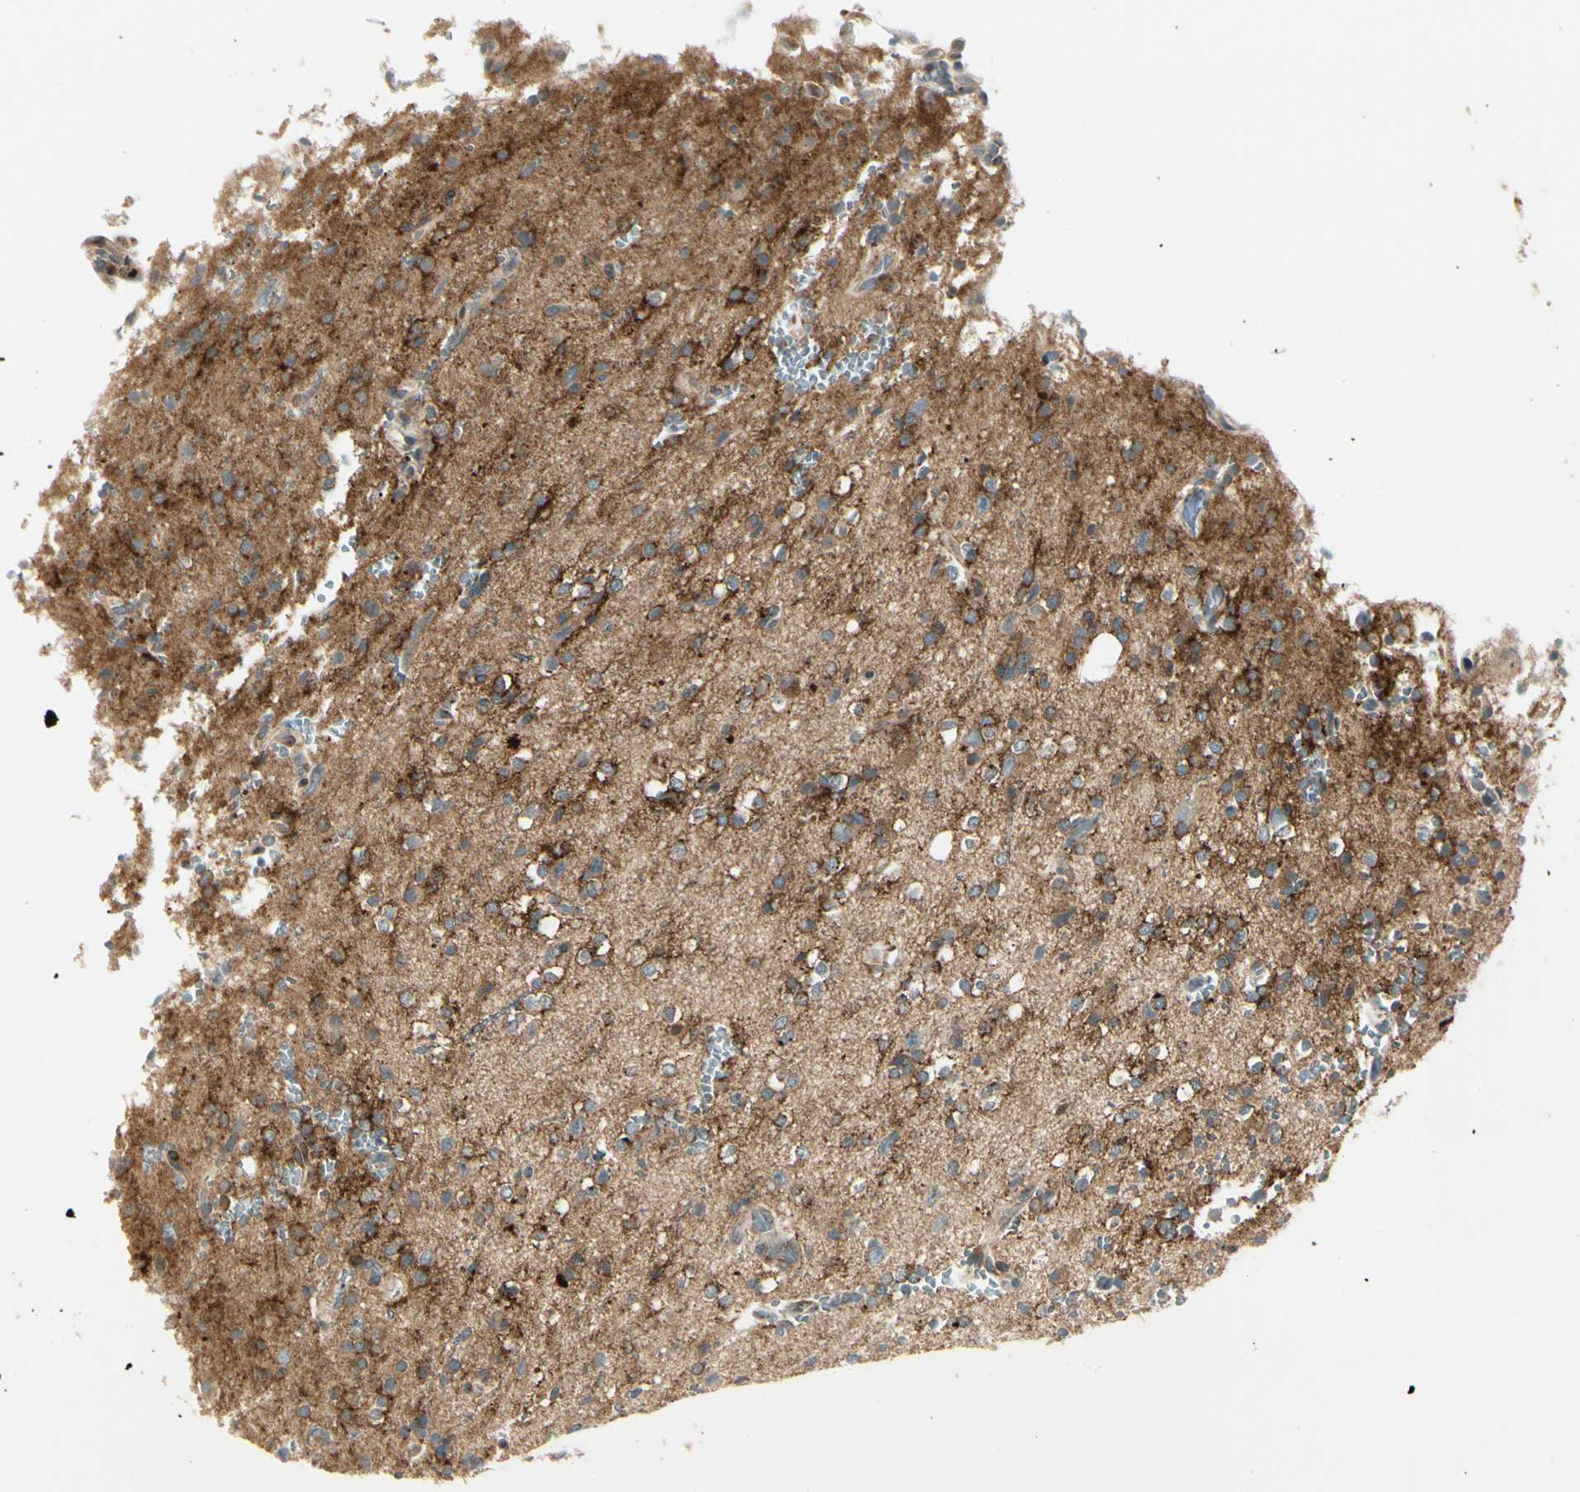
{"staining": {"intensity": "moderate", "quantity": ">75%", "location": "cytoplasmic/membranous"}, "tissue": "glioma", "cell_type": "Tumor cells", "image_type": "cancer", "snomed": [{"axis": "morphology", "description": "Glioma, malignant, High grade"}, {"axis": "topography", "description": "Brain"}], "caption": "The micrograph shows staining of glioma, revealing moderate cytoplasmic/membranous protein staining (brown color) within tumor cells.", "gene": "MANSC1", "patient": {"sex": "male", "age": 47}}